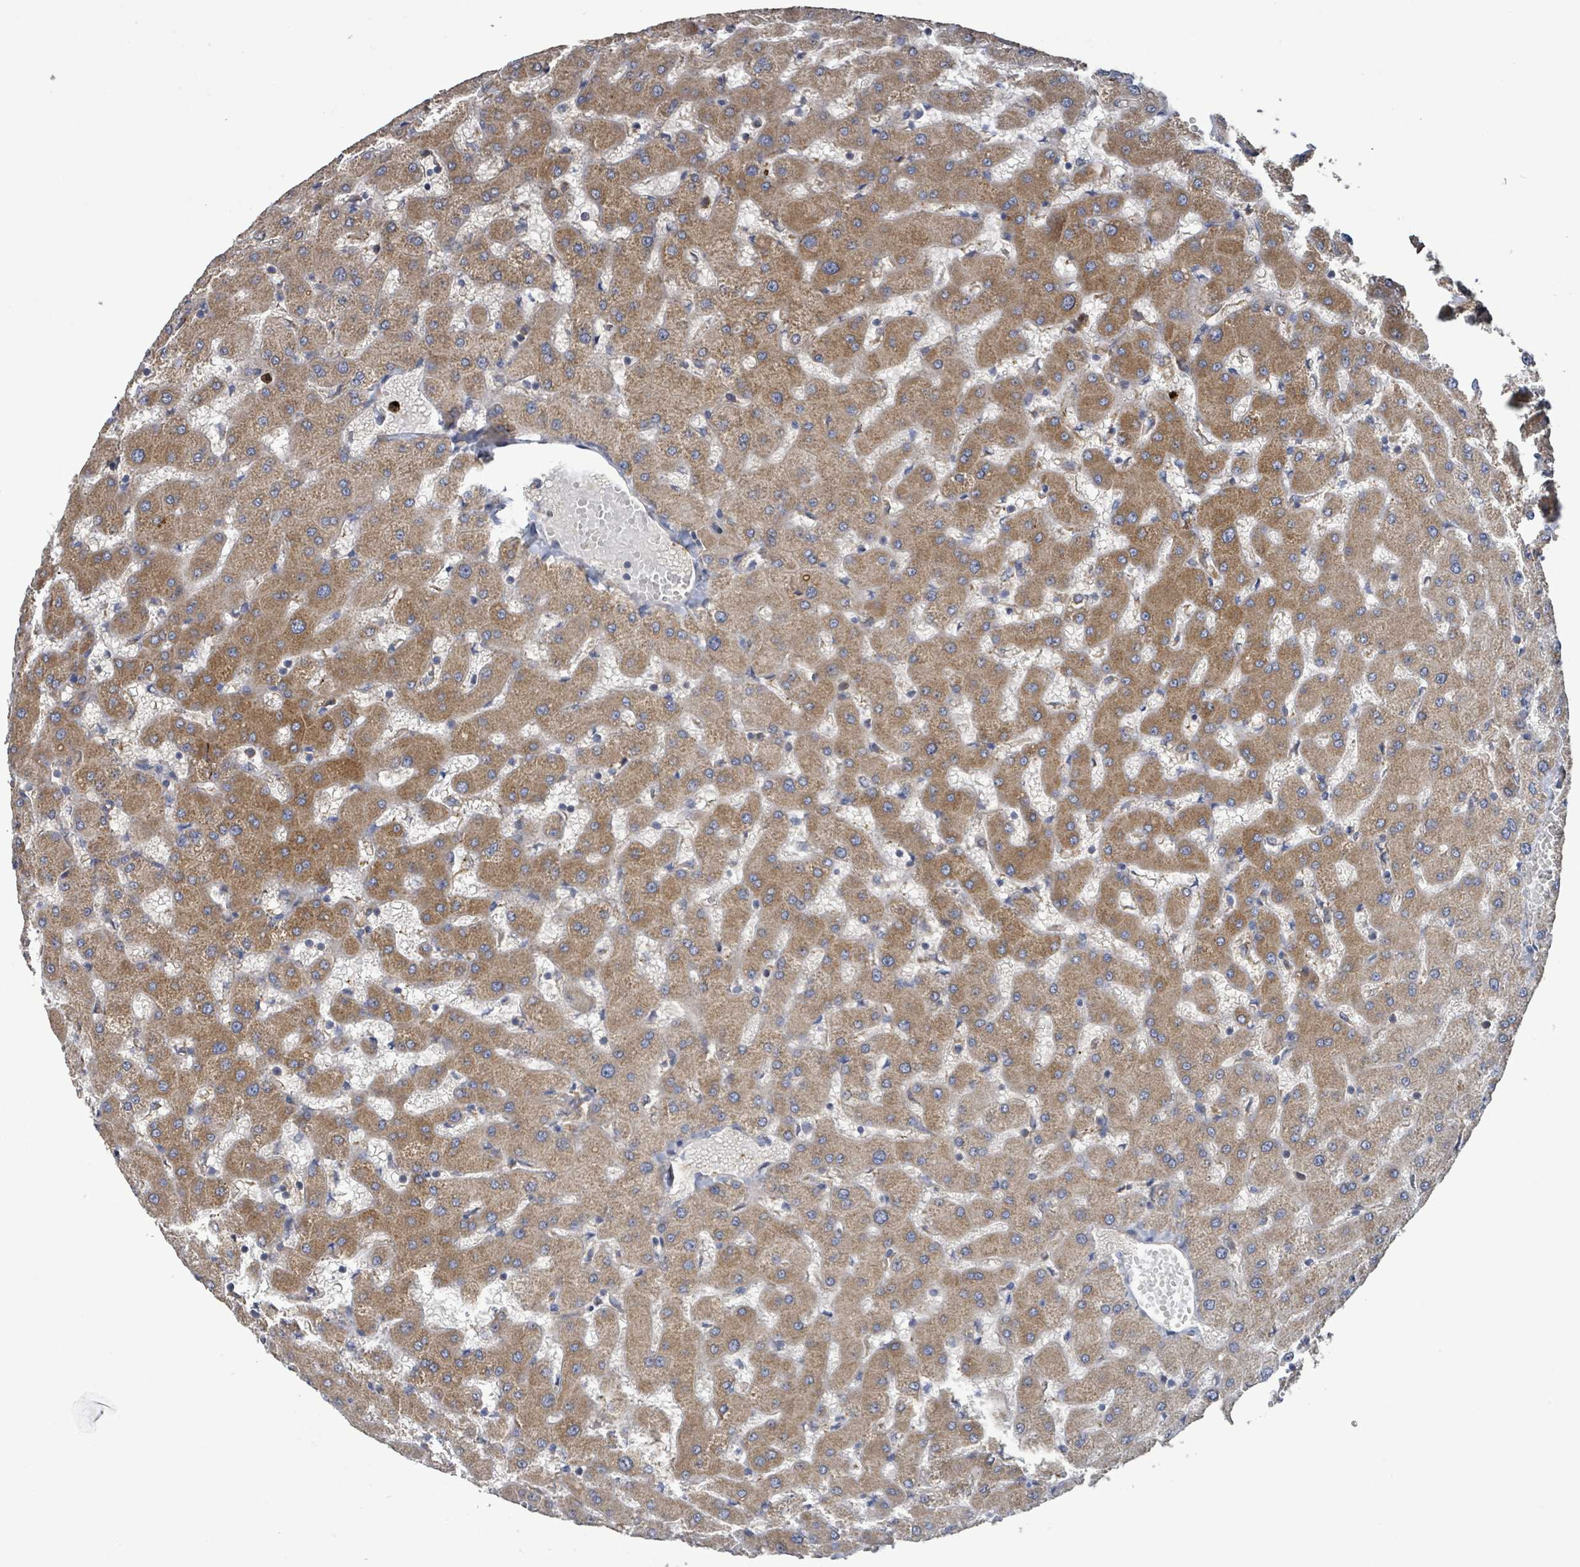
{"staining": {"intensity": "weak", "quantity": "<25%", "location": "cytoplasmic/membranous"}, "tissue": "liver", "cell_type": "Cholangiocytes", "image_type": "normal", "snomed": [{"axis": "morphology", "description": "Normal tissue, NOS"}, {"axis": "topography", "description": "Liver"}], "caption": "High power microscopy photomicrograph of an immunohistochemistry histopathology image of benign liver, revealing no significant positivity in cholangiocytes.", "gene": "PLAAT1", "patient": {"sex": "female", "age": 63}}